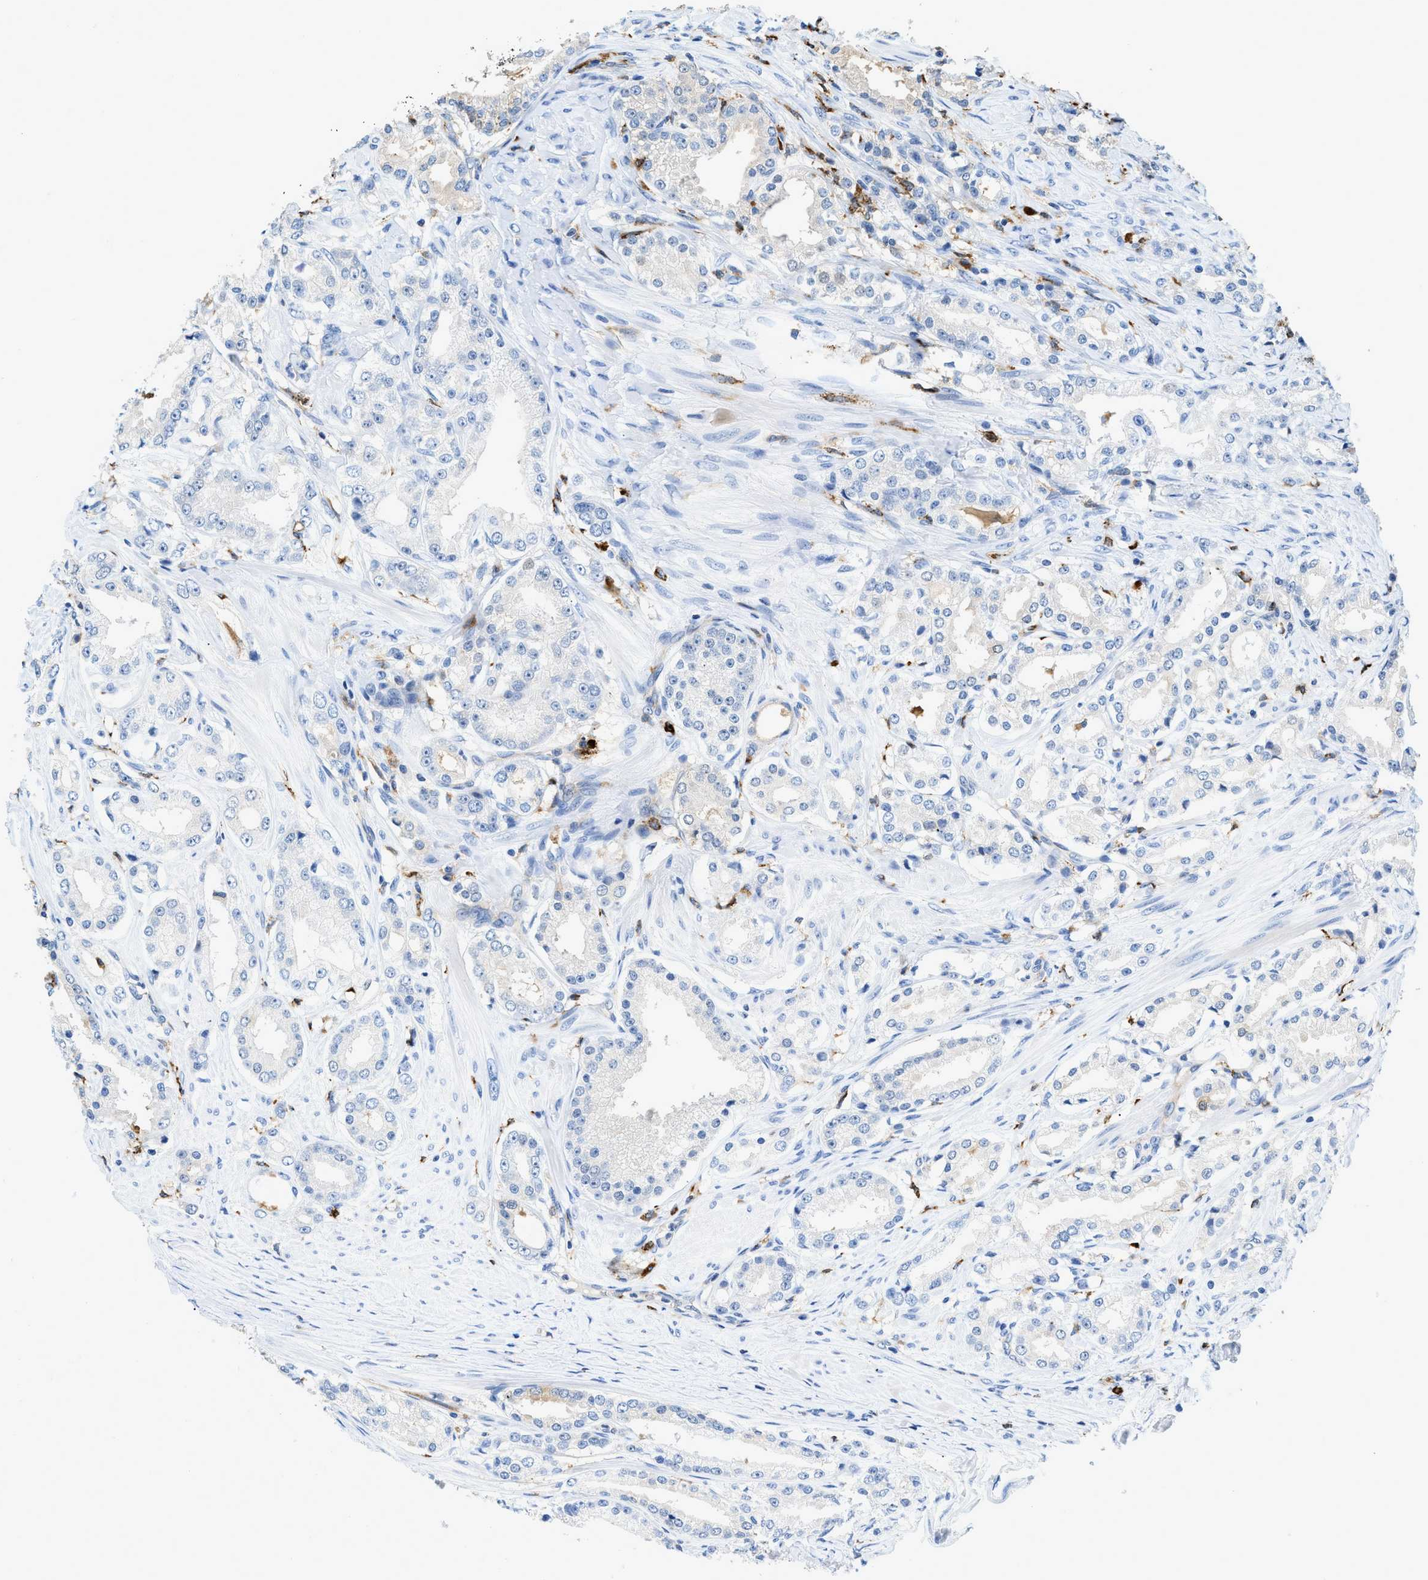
{"staining": {"intensity": "negative", "quantity": "none", "location": "none"}, "tissue": "prostate cancer", "cell_type": "Tumor cells", "image_type": "cancer", "snomed": [{"axis": "morphology", "description": "Adenocarcinoma, Low grade"}, {"axis": "topography", "description": "Prostate"}], "caption": "High power microscopy image of an IHC micrograph of prostate cancer (adenocarcinoma (low-grade)), revealing no significant positivity in tumor cells. (Stains: DAB immunohistochemistry with hematoxylin counter stain, Microscopy: brightfield microscopy at high magnification).", "gene": "CD226", "patient": {"sex": "male", "age": 63}}